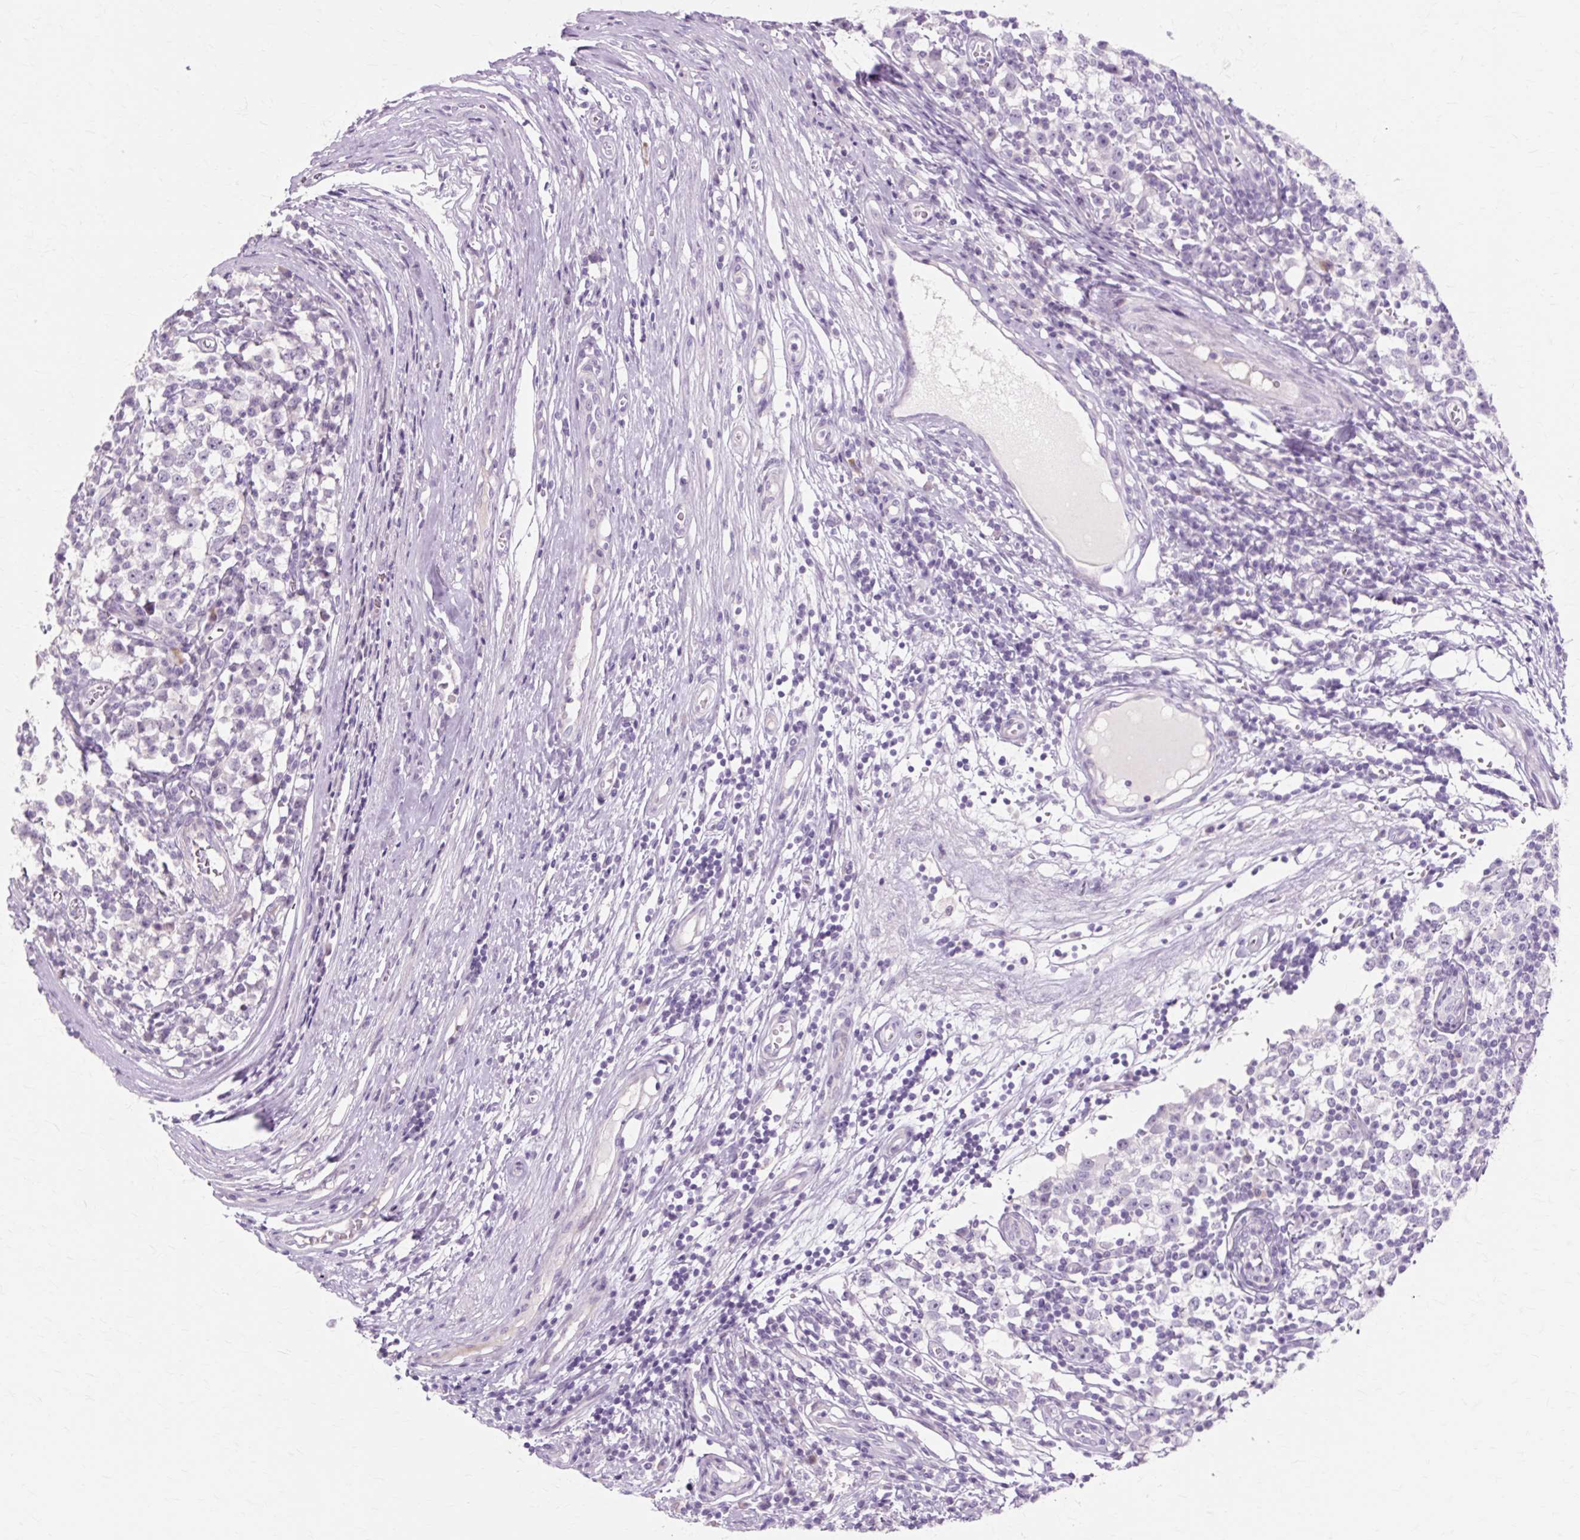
{"staining": {"intensity": "negative", "quantity": "none", "location": "none"}, "tissue": "testis cancer", "cell_type": "Tumor cells", "image_type": "cancer", "snomed": [{"axis": "morphology", "description": "Seminoma, NOS"}, {"axis": "topography", "description": "Testis"}], "caption": "An immunohistochemistry micrograph of seminoma (testis) is shown. There is no staining in tumor cells of seminoma (testis).", "gene": "IRX2", "patient": {"sex": "male", "age": 65}}